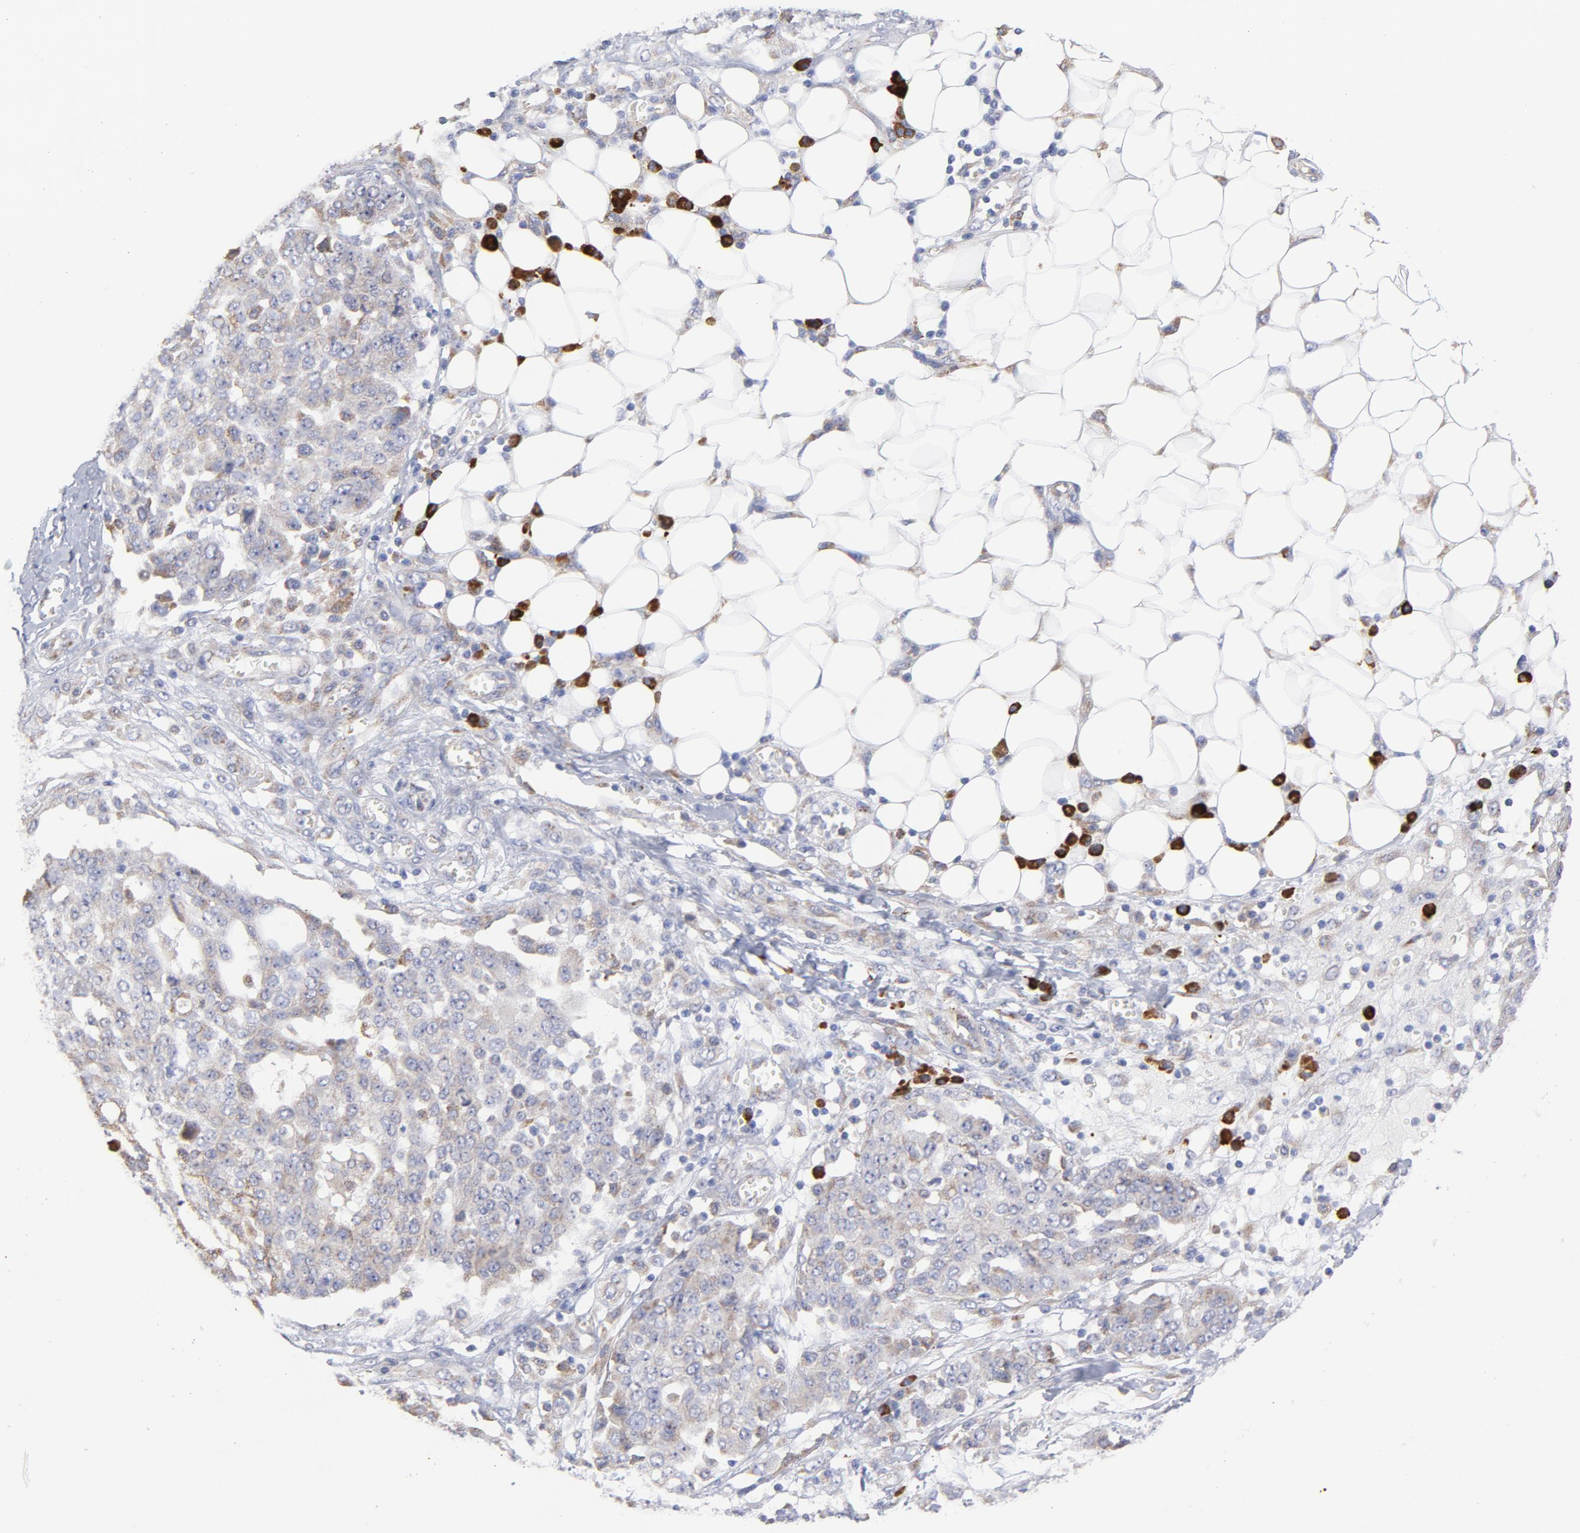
{"staining": {"intensity": "negative", "quantity": "none", "location": "none"}, "tissue": "ovarian cancer", "cell_type": "Tumor cells", "image_type": "cancer", "snomed": [{"axis": "morphology", "description": "Cystadenocarcinoma, serous, NOS"}, {"axis": "topography", "description": "Soft tissue"}, {"axis": "topography", "description": "Ovary"}], "caption": "Tumor cells show no significant positivity in ovarian cancer.", "gene": "RAPGEF3", "patient": {"sex": "female", "age": 57}}